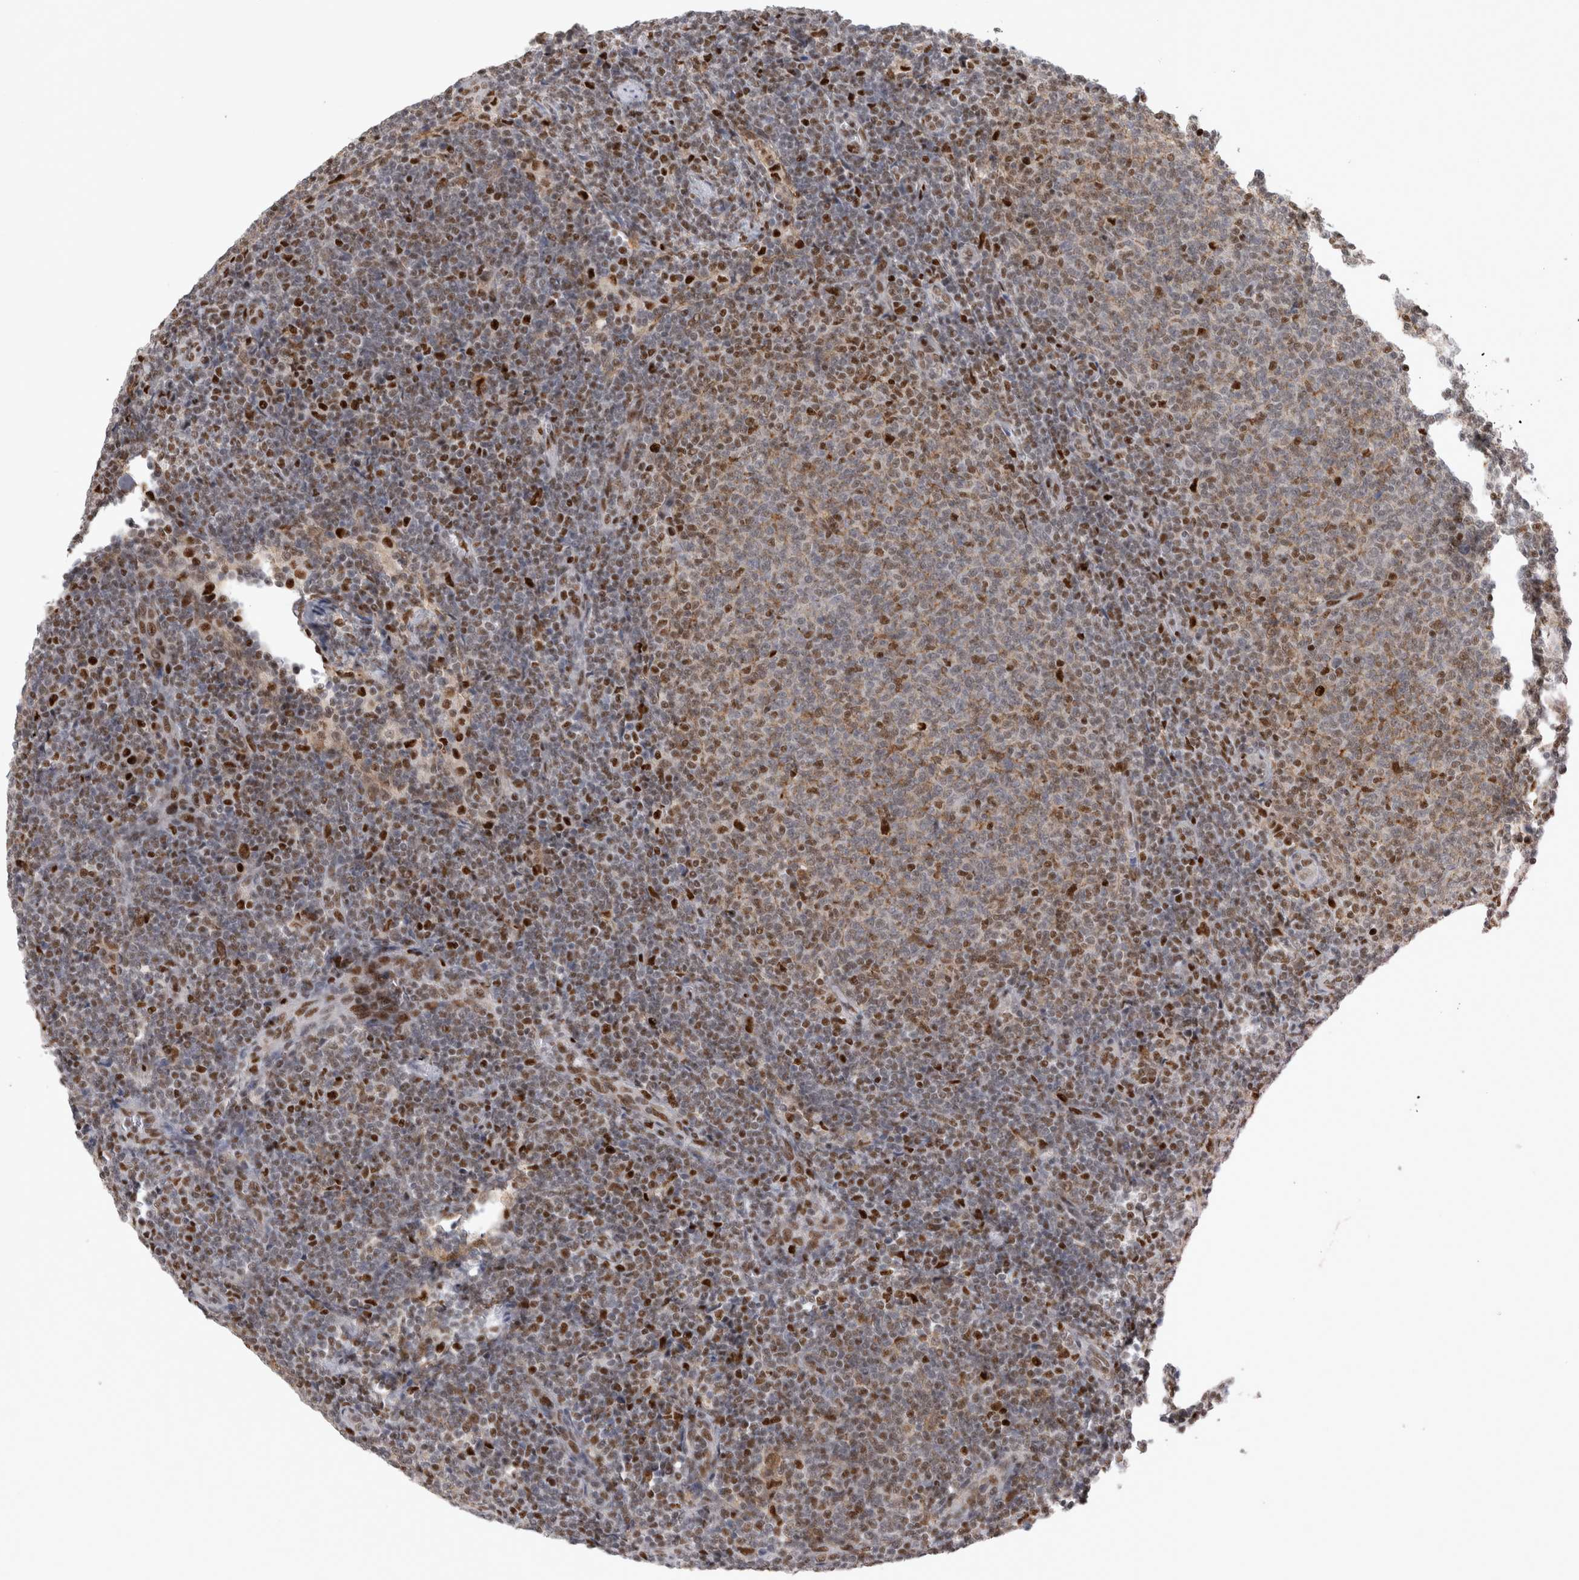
{"staining": {"intensity": "weak", "quantity": "25%-75%", "location": "cytoplasmic/membranous,nuclear"}, "tissue": "lymphoma", "cell_type": "Tumor cells", "image_type": "cancer", "snomed": [{"axis": "morphology", "description": "Malignant lymphoma, non-Hodgkin's type, Low grade"}, {"axis": "topography", "description": "Lymph node"}], "caption": "A brown stain highlights weak cytoplasmic/membranous and nuclear positivity of a protein in lymphoma tumor cells.", "gene": "SRARP", "patient": {"sex": "male", "age": 66}}